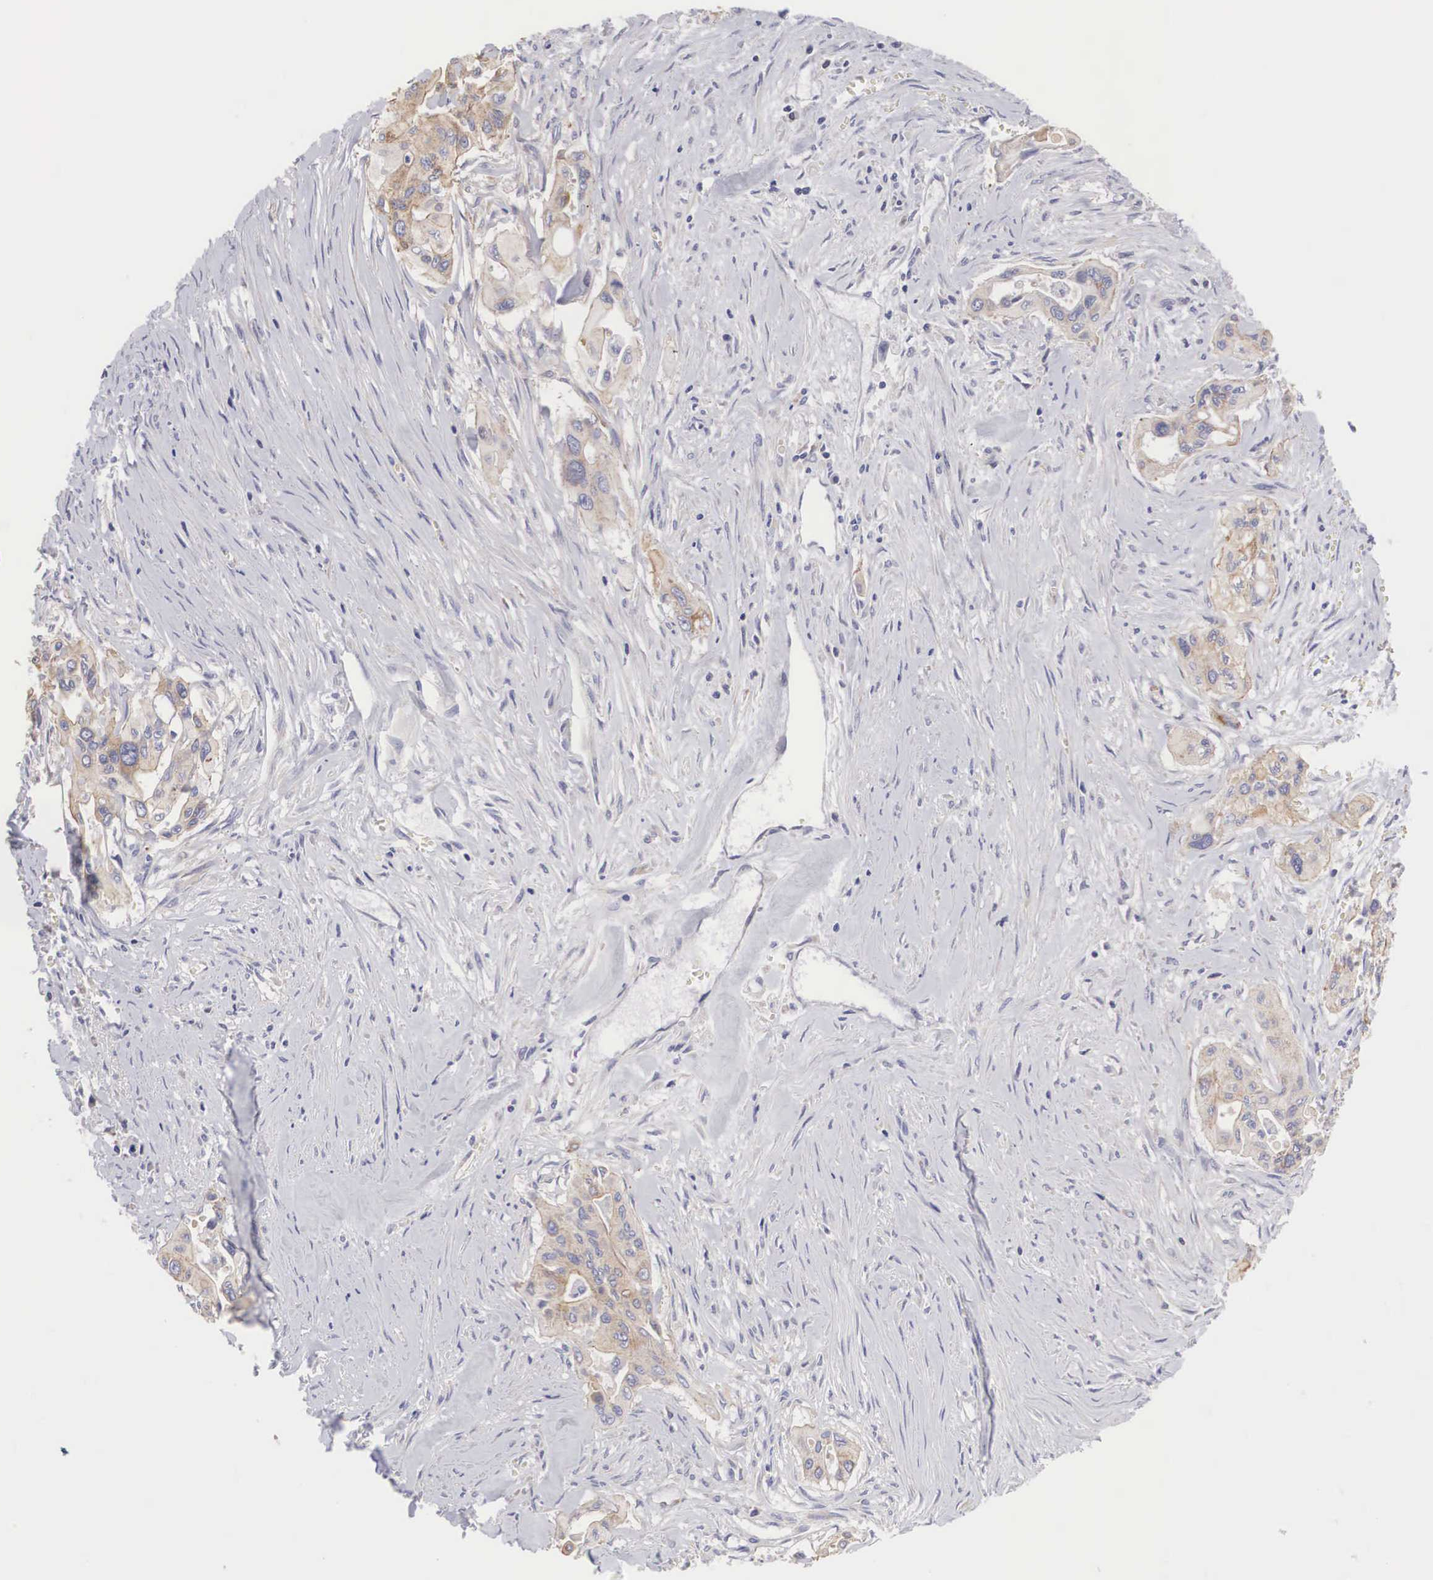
{"staining": {"intensity": "weak", "quantity": "25%-75%", "location": "cytoplasmic/membranous"}, "tissue": "pancreatic cancer", "cell_type": "Tumor cells", "image_type": "cancer", "snomed": [{"axis": "morphology", "description": "Adenocarcinoma, NOS"}, {"axis": "topography", "description": "Pancreas"}], "caption": "A low amount of weak cytoplasmic/membranous expression is identified in about 25%-75% of tumor cells in adenocarcinoma (pancreatic) tissue.", "gene": "TXLNG", "patient": {"sex": "male", "age": 77}}